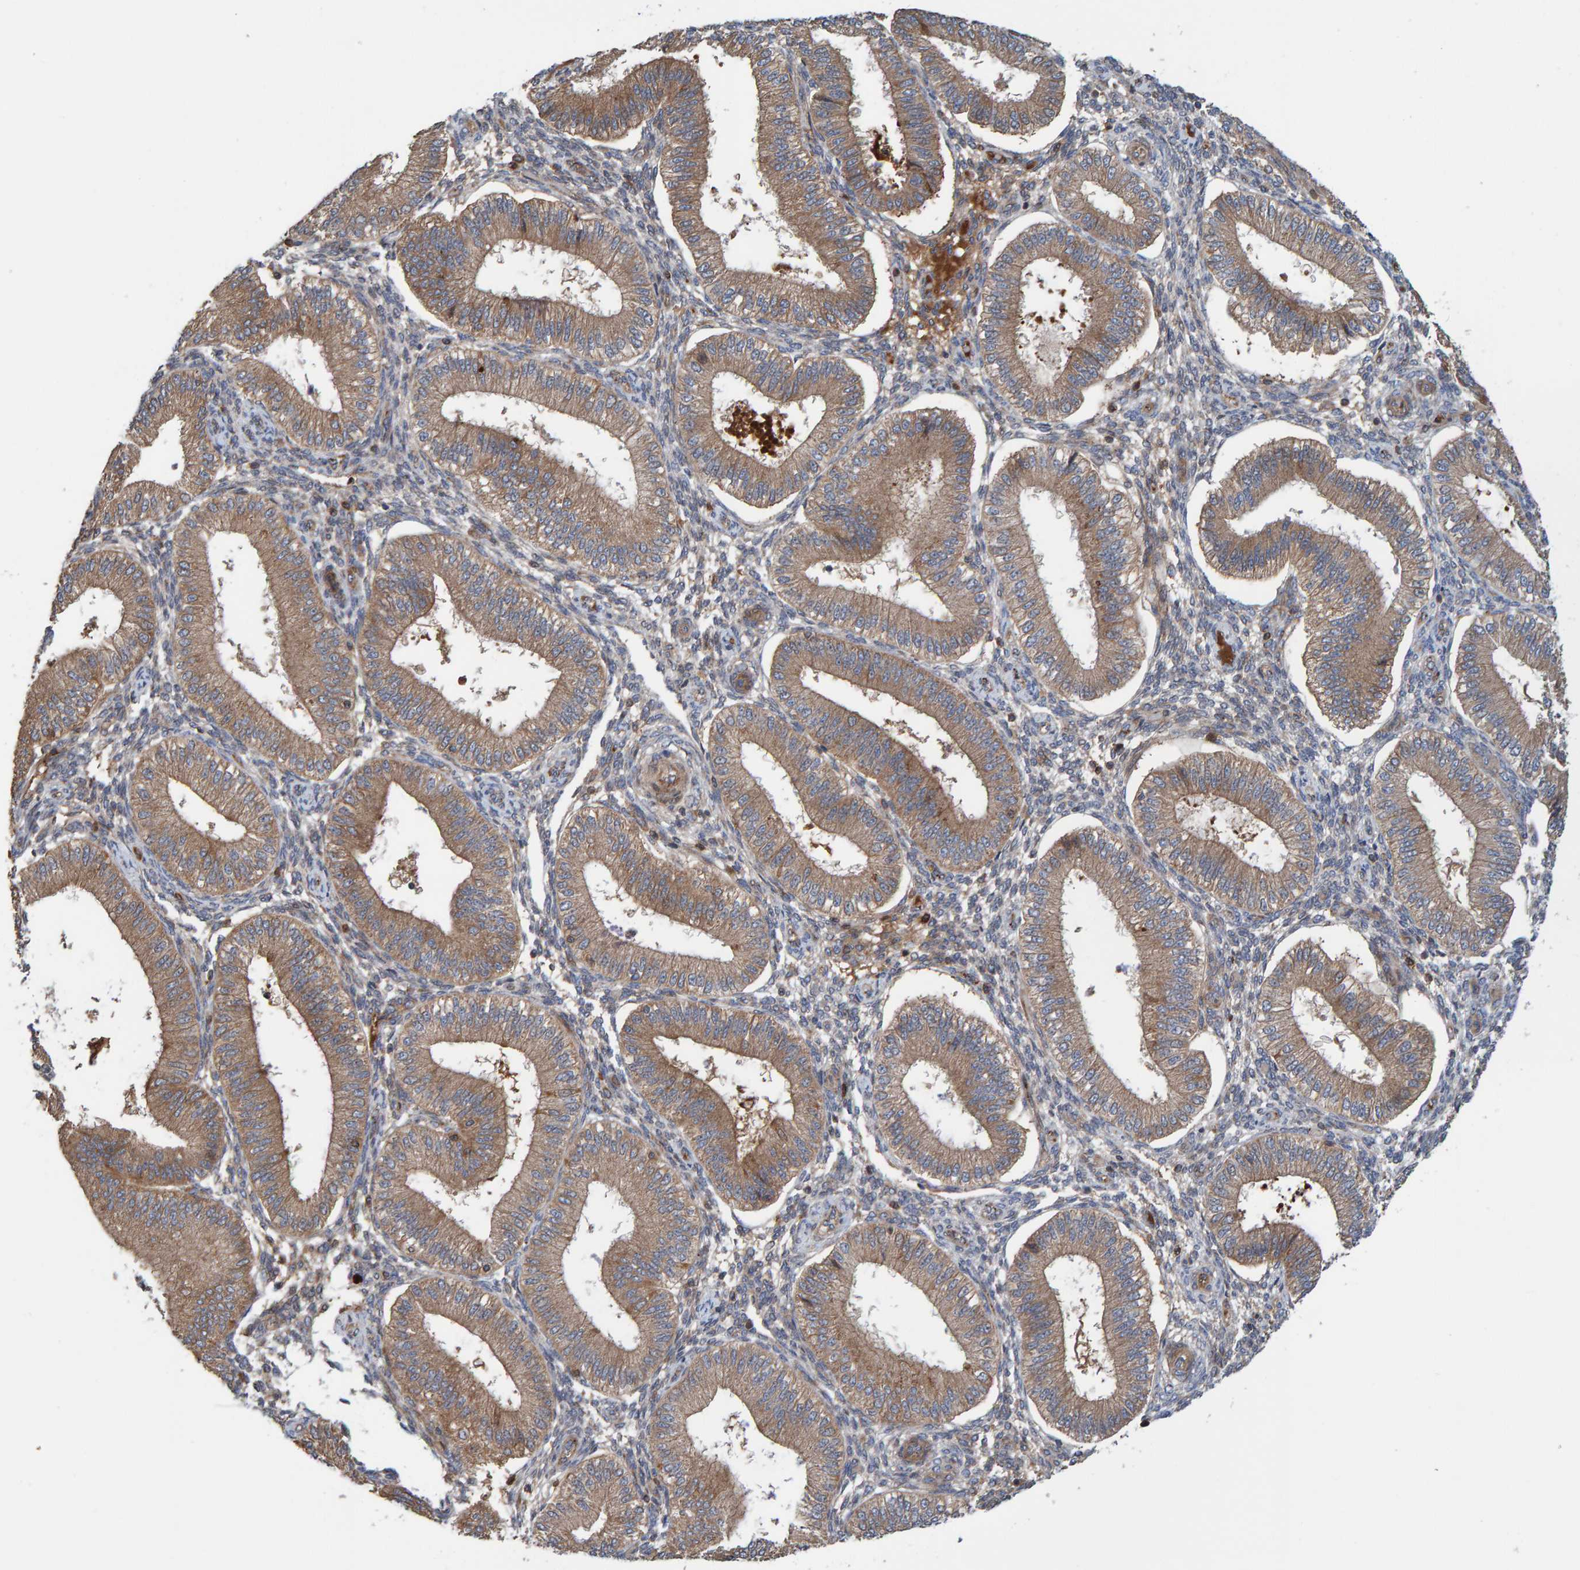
{"staining": {"intensity": "weak", "quantity": "25%-75%", "location": "cytoplasmic/membranous"}, "tissue": "endometrium", "cell_type": "Cells in endometrial stroma", "image_type": "normal", "snomed": [{"axis": "morphology", "description": "Normal tissue, NOS"}, {"axis": "topography", "description": "Endometrium"}], "caption": "A high-resolution micrograph shows IHC staining of benign endometrium, which reveals weak cytoplasmic/membranous positivity in approximately 25%-75% of cells in endometrial stroma.", "gene": "KIAA0753", "patient": {"sex": "female", "age": 39}}